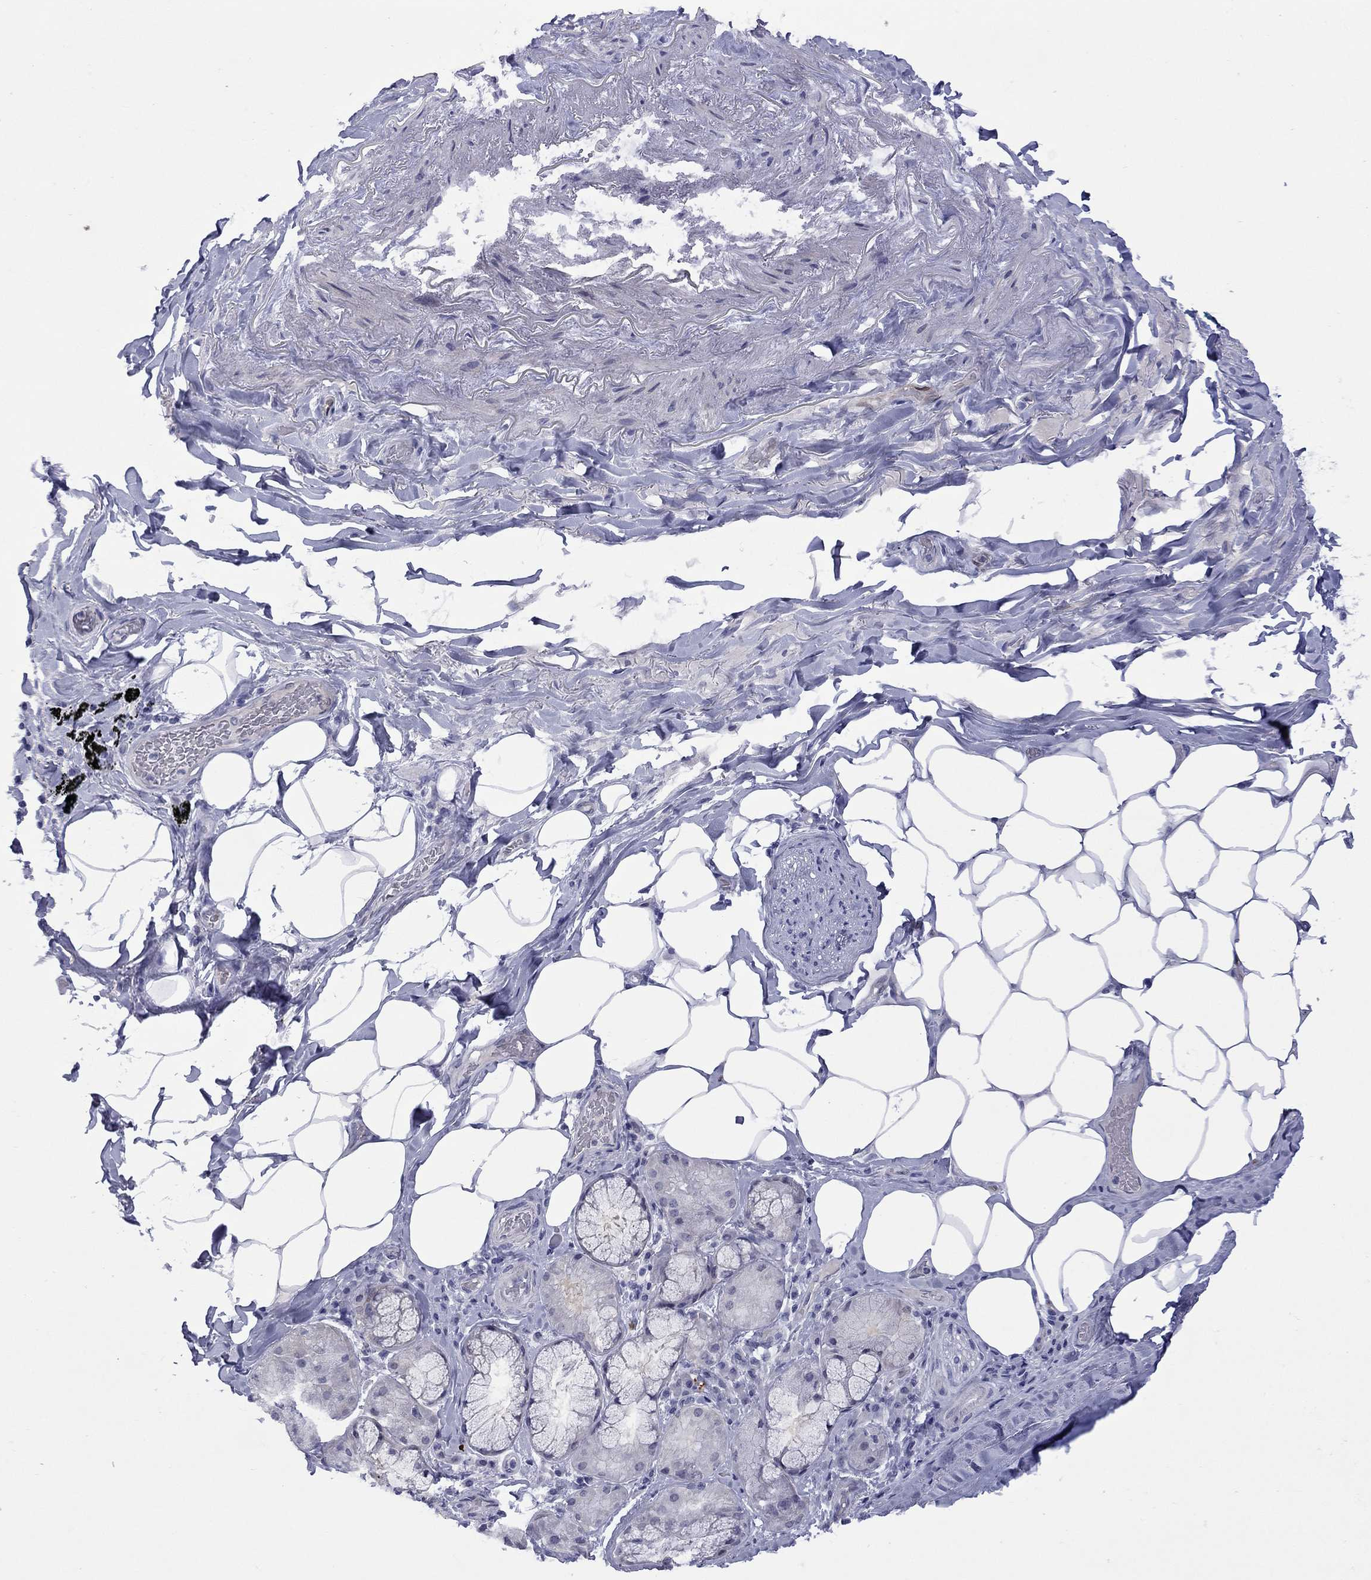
{"staining": {"intensity": "negative", "quantity": "none", "location": "none"}, "tissue": "adipose tissue", "cell_type": "Adipocytes", "image_type": "normal", "snomed": [{"axis": "morphology", "description": "Normal tissue, NOS"}, {"axis": "topography", "description": "Bronchus"}, {"axis": "topography", "description": "Lung"}], "caption": "The photomicrograph shows no staining of adipocytes in normal adipose tissue. (Stains: DAB immunohistochemistry (IHC) with hematoxylin counter stain, Microscopy: brightfield microscopy at high magnification).", "gene": "CTNNBIP1", "patient": {"sex": "female", "age": 57}}